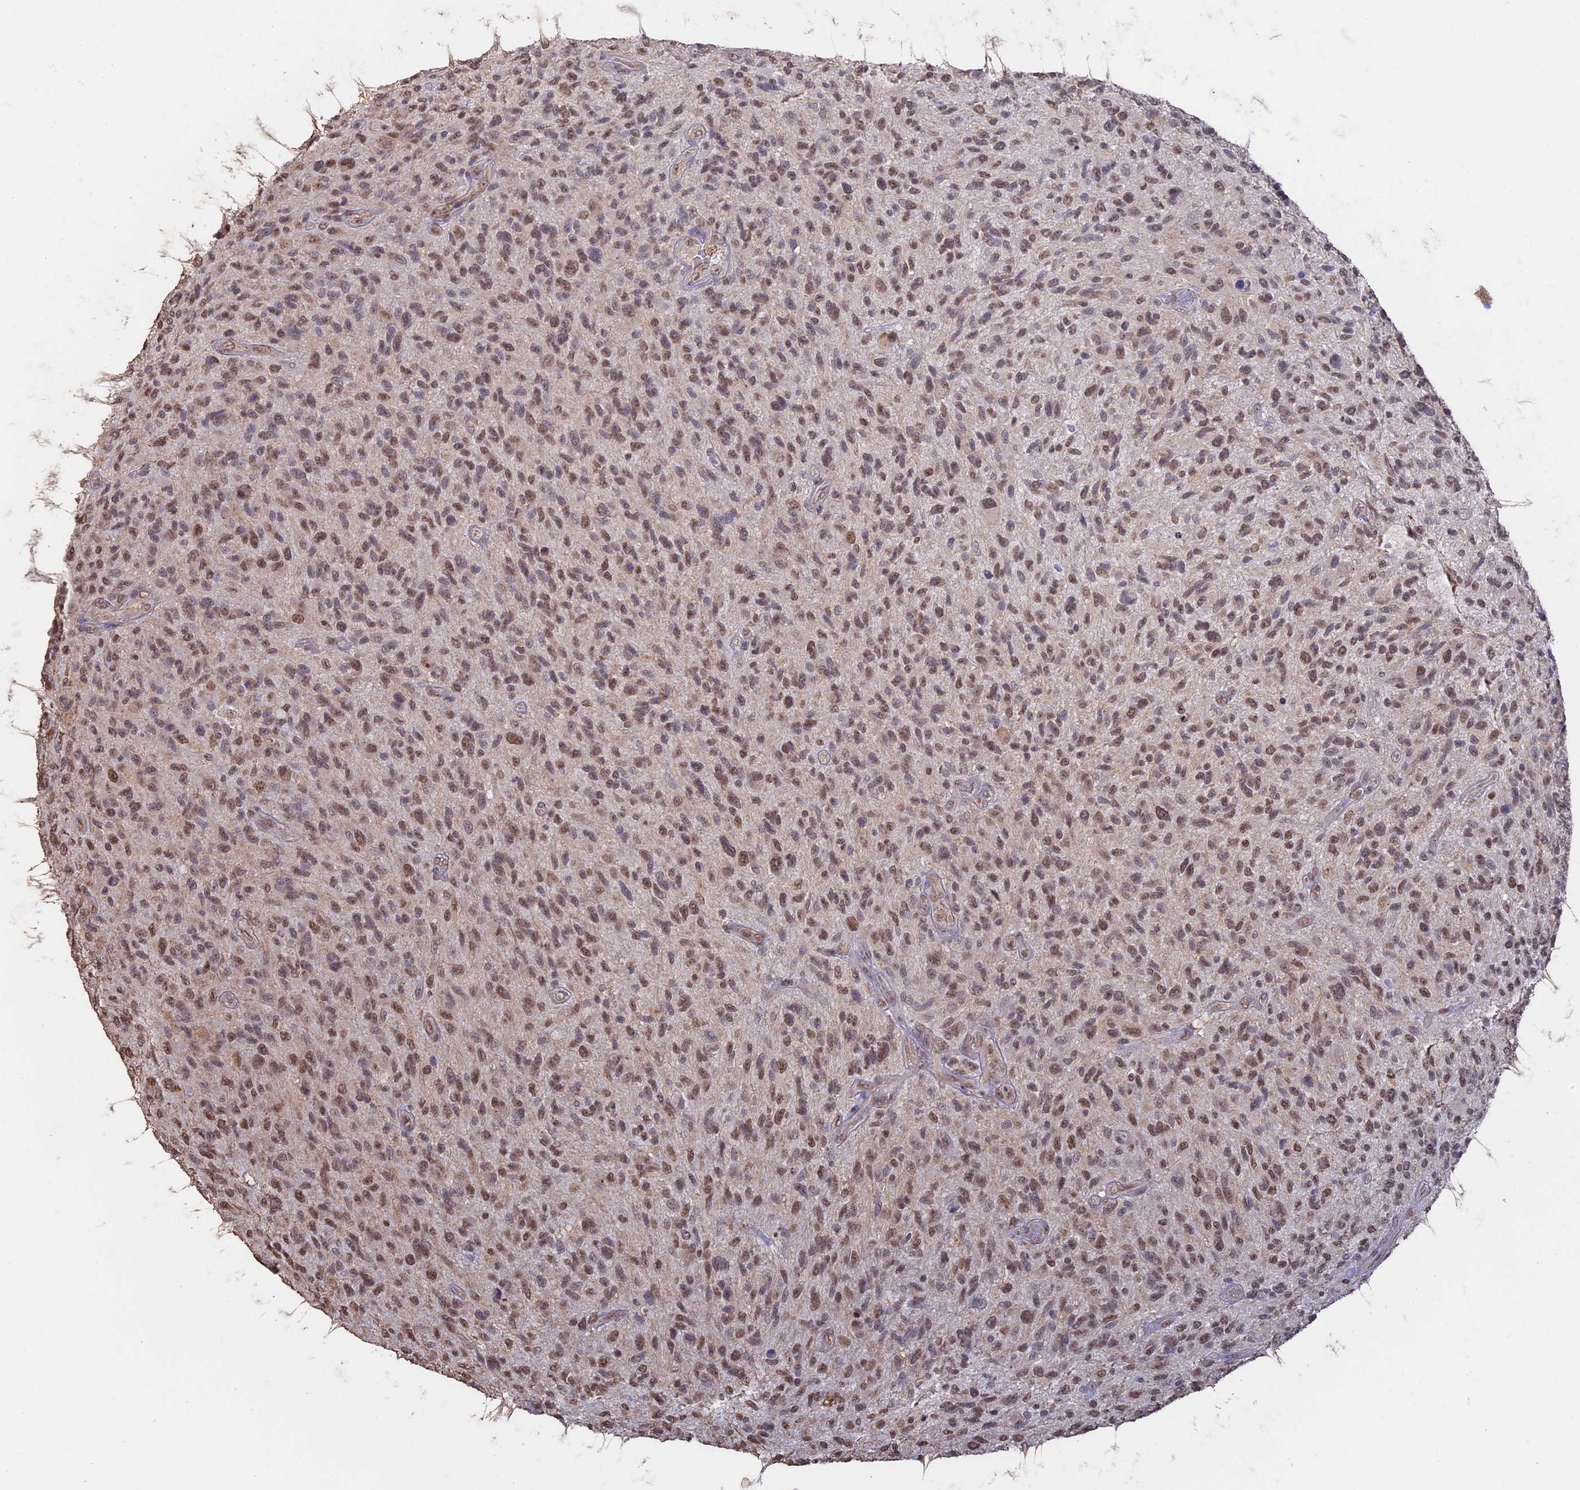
{"staining": {"intensity": "moderate", "quantity": ">75%", "location": "nuclear"}, "tissue": "glioma", "cell_type": "Tumor cells", "image_type": "cancer", "snomed": [{"axis": "morphology", "description": "Glioma, malignant, High grade"}, {"axis": "topography", "description": "Brain"}], "caption": "IHC histopathology image of malignant high-grade glioma stained for a protein (brown), which exhibits medium levels of moderate nuclear staining in about >75% of tumor cells.", "gene": "PSMC6", "patient": {"sex": "male", "age": 47}}